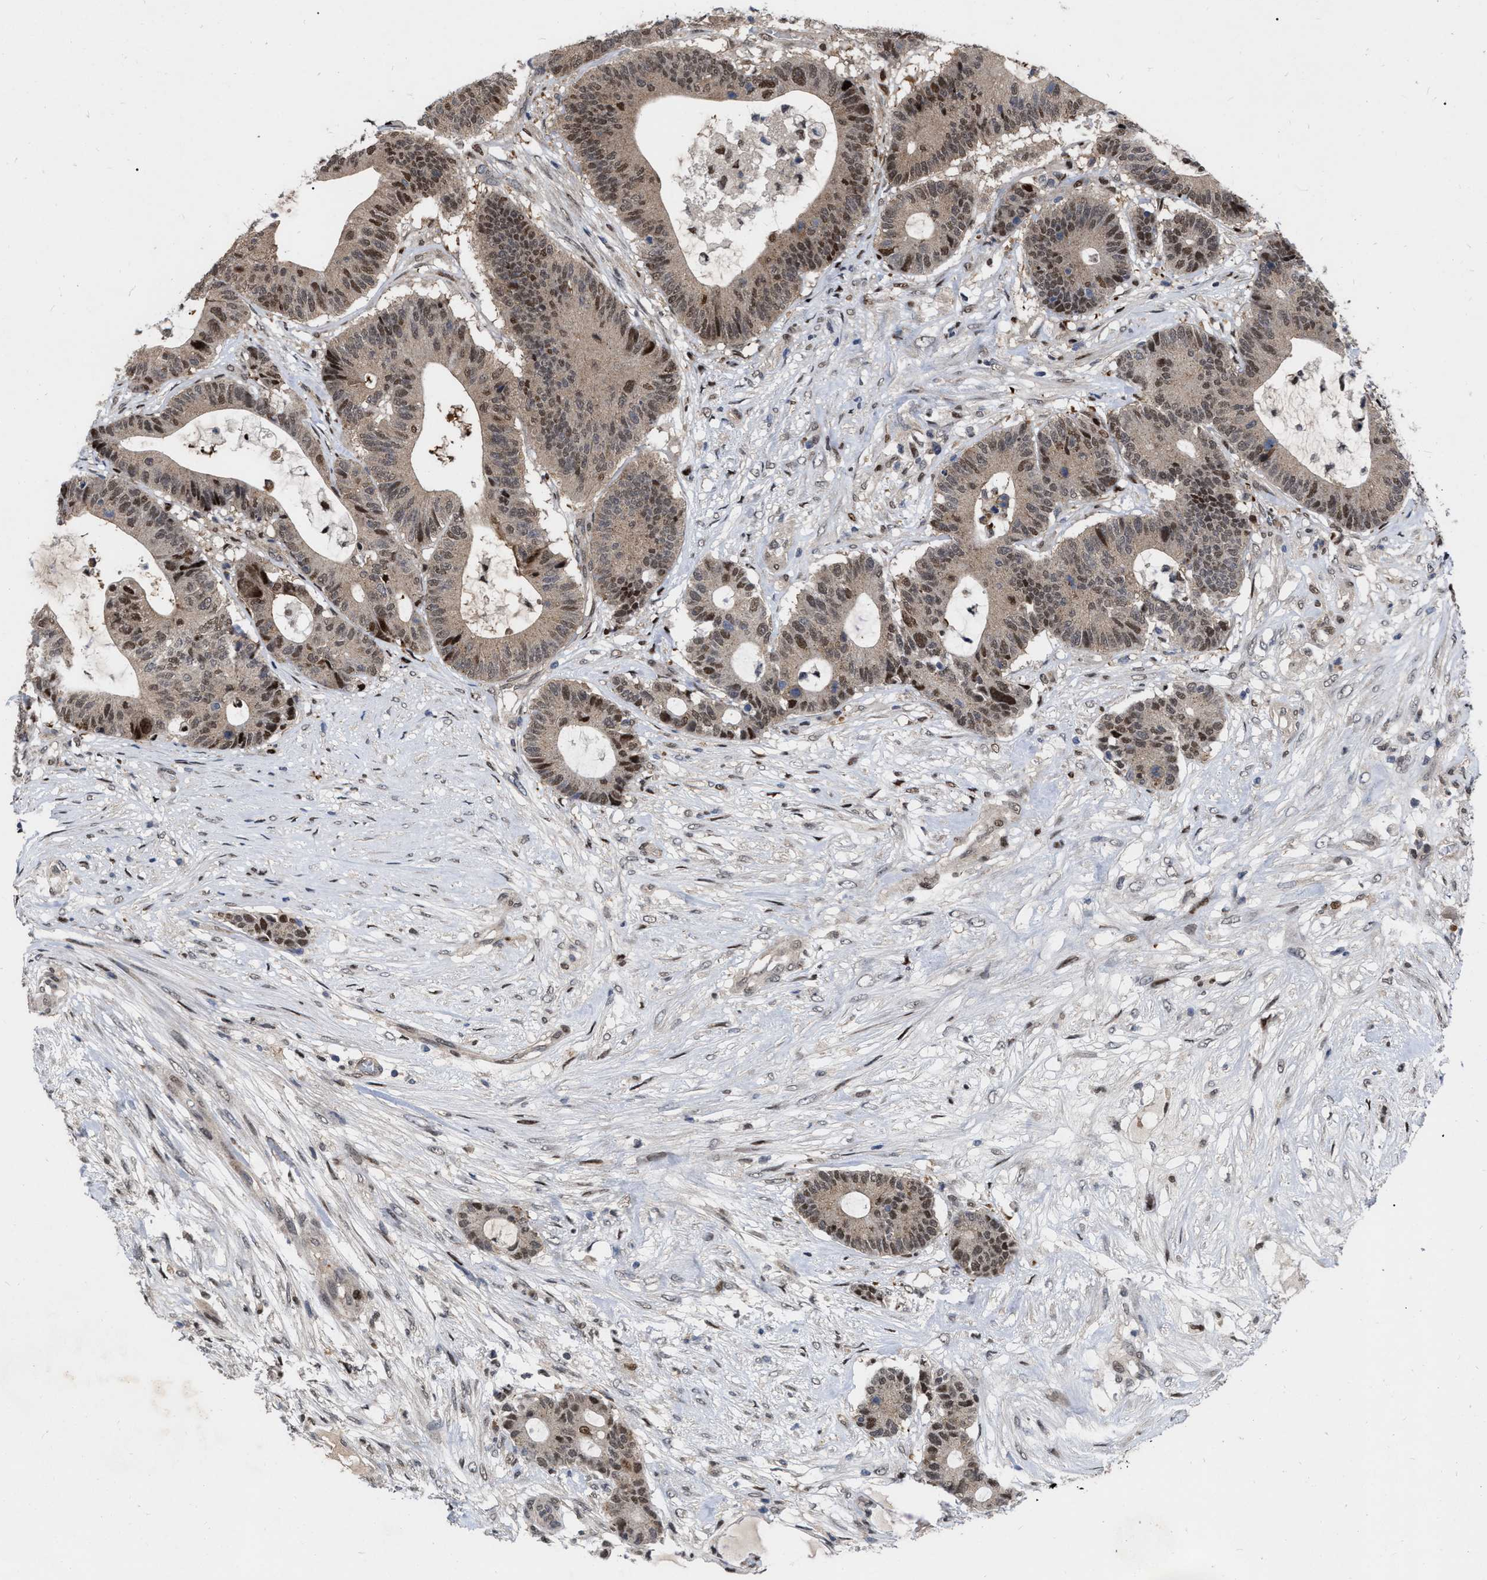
{"staining": {"intensity": "moderate", "quantity": "<25%", "location": "cytoplasmic/membranous,nuclear"}, "tissue": "colorectal cancer", "cell_type": "Tumor cells", "image_type": "cancer", "snomed": [{"axis": "morphology", "description": "Adenocarcinoma, NOS"}, {"axis": "topography", "description": "Colon"}], "caption": "About <25% of tumor cells in human colorectal cancer (adenocarcinoma) display moderate cytoplasmic/membranous and nuclear protein expression as visualized by brown immunohistochemical staining.", "gene": "MDM4", "patient": {"sex": "female", "age": 84}}